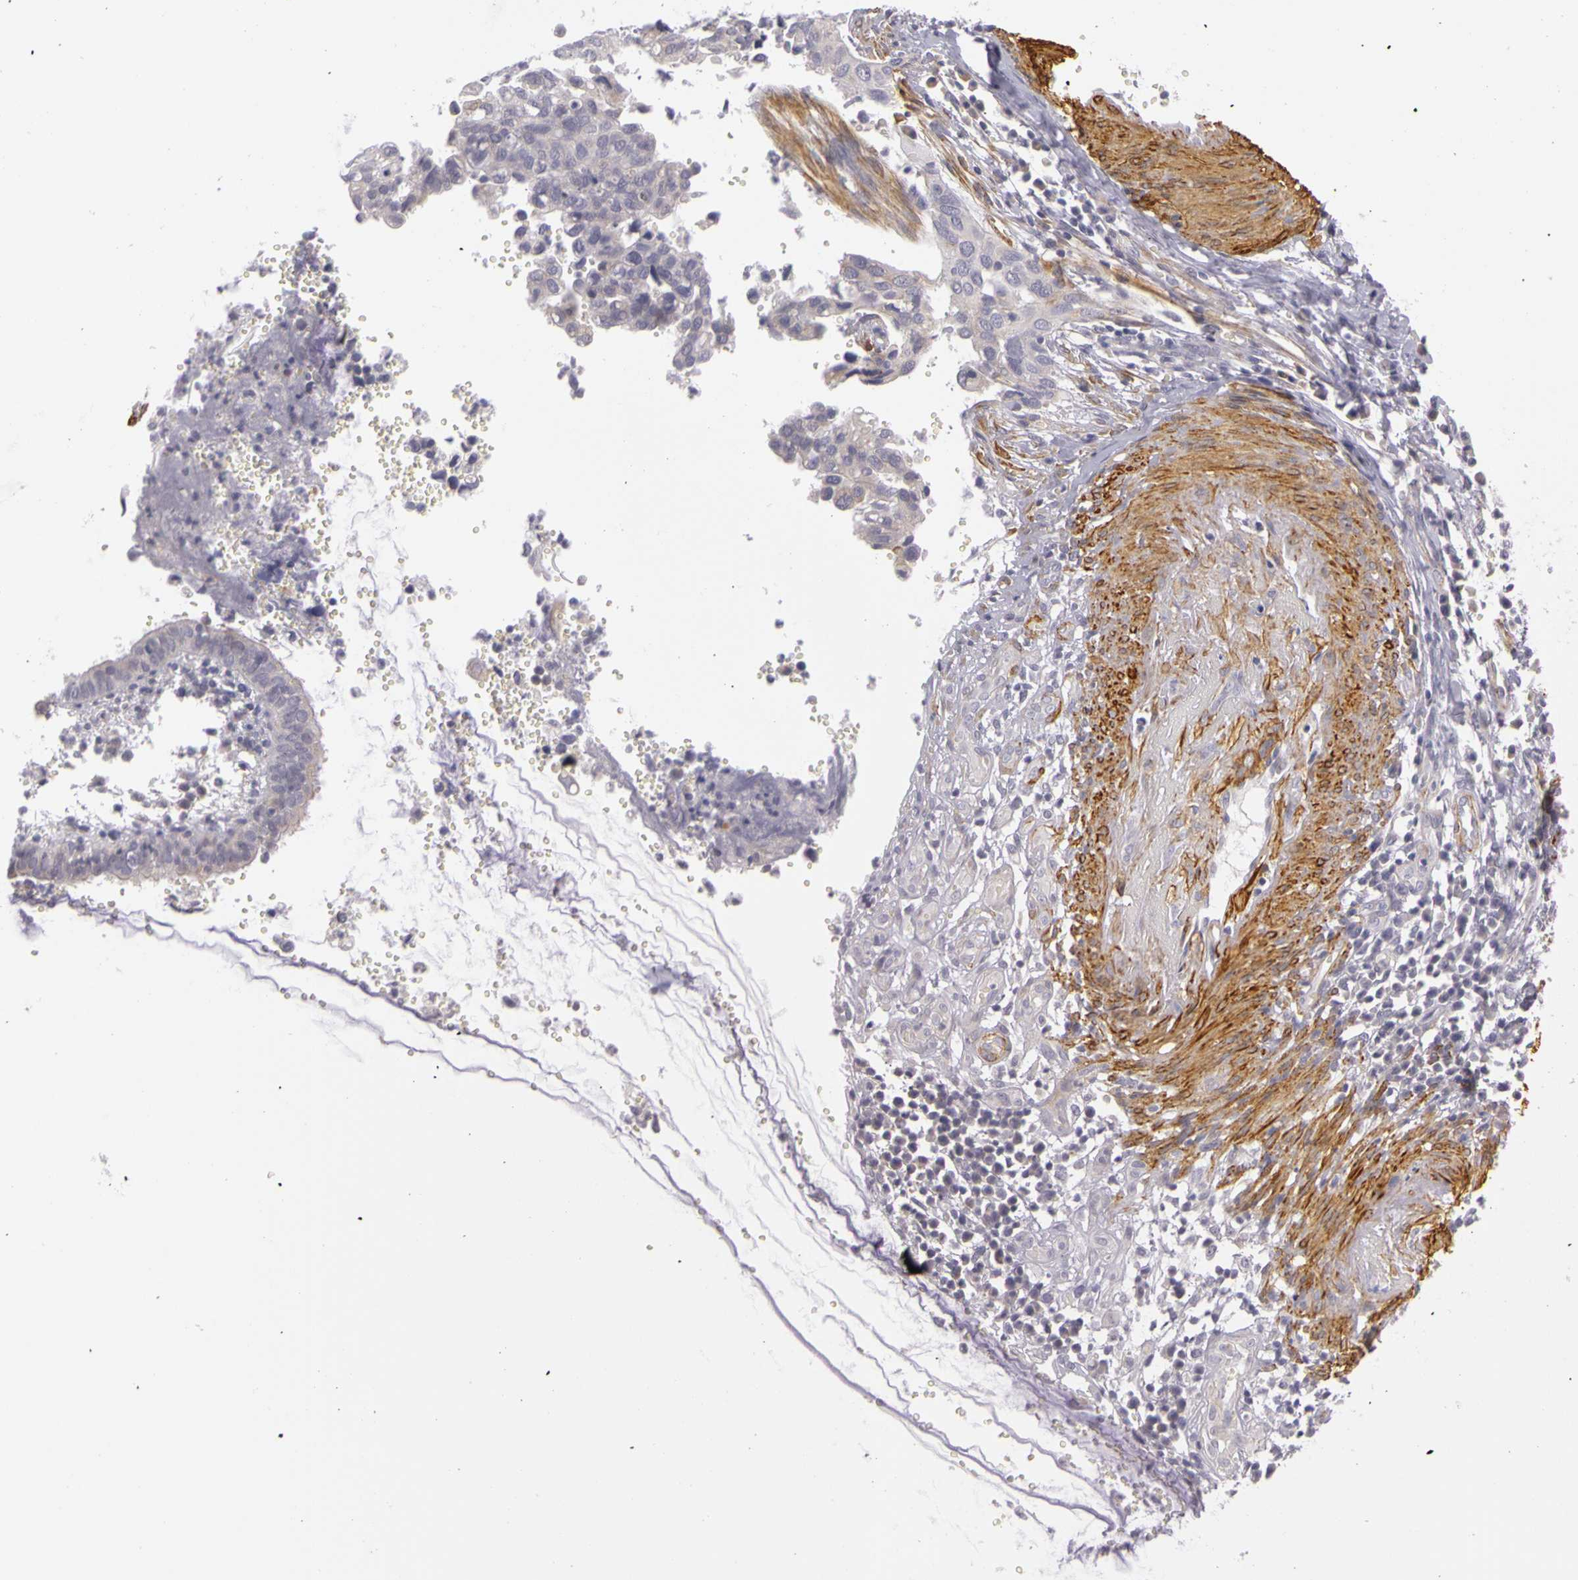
{"staining": {"intensity": "weak", "quantity": ">75%", "location": "cytoplasmic/membranous"}, "tissue": "cervical cancer", "cell_type": "Tumor cells", "image_type": "cancer", "snomed": [{"axis": "morphology", "description": "Normal tissue, NOS"}, {"axis": "morphology", "description": "Squamous cell carcinoma, NOS"}, {"axis": "topography", "description": "Cervix"}], "caption": "Cervical squamous cell carcinoma was stained to show a protein in brown. There is low levels of weak cytoplasmic/membranous expression in about >75% of tumor cells. (Brightfield microscopy of DAB IHC at high magnification).", "gene": "CNTN2", "patient": {"sex": "female", "age": 45}}